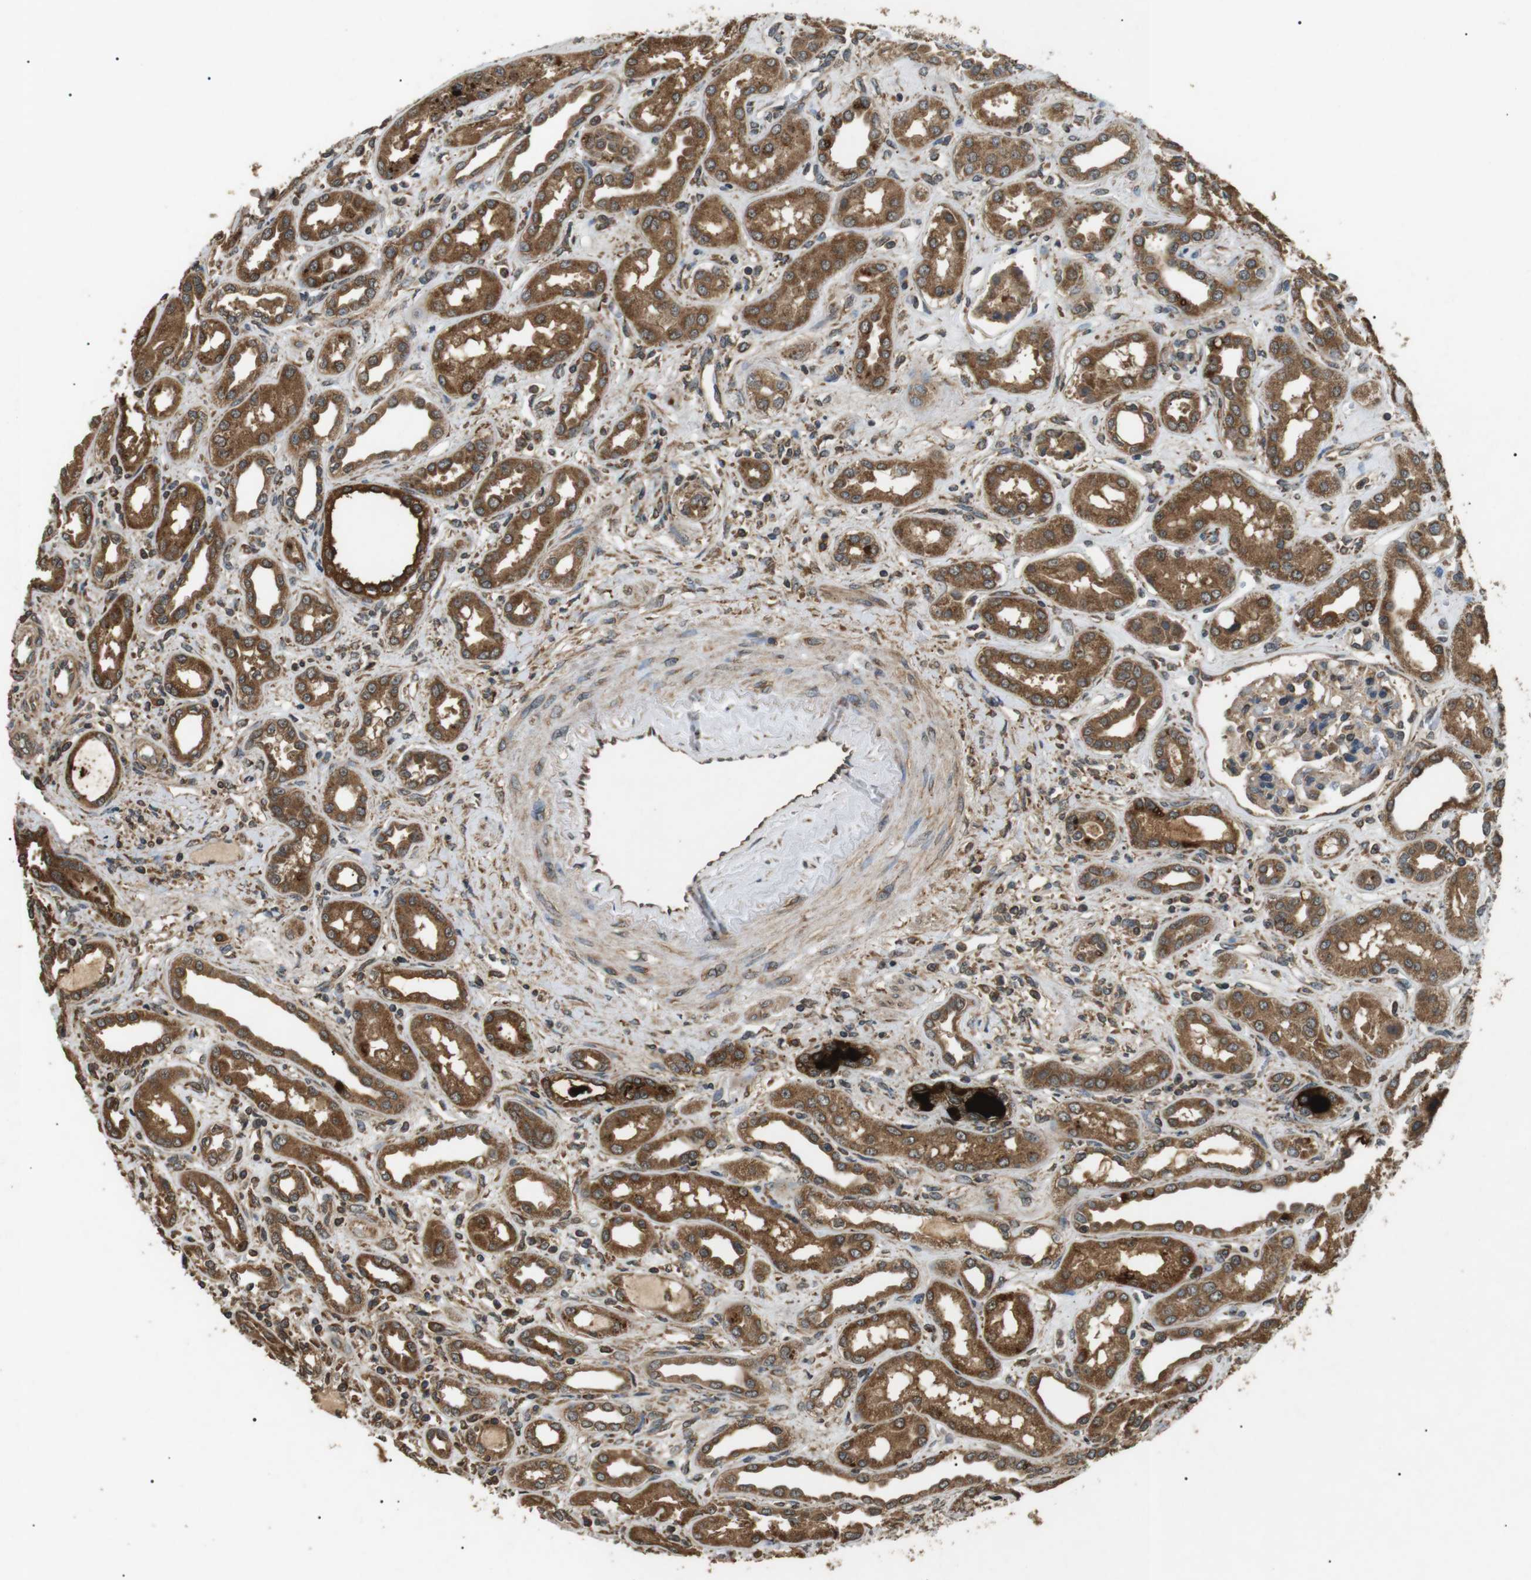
{"staining": {"intensity": "moderate", "quantity": "25%-75%", "location": "cytoplasmic/membranous"}, "tissue": "kidney", "cell_type": "Cells in glomeruli", "image_type": "normal", "snomed": [{"axis": "morphology", "description": "Normal tissue, NOS"}, {"axis": "topography", "description": "Kidney"}], "caption": "Immunohistochemistry (IHC) of unremarkable human kidney shows medium levels of moderate cytoplasmic/membranous expression in approximately 25%-75% of cells in glomeruli. (Stains: DAB in brown, nuclei in blue, Microscopy: brightfield microscopy at high magnification).", "gene": "TBC1D15", "patient": {"sex": "male", "age": 59}}